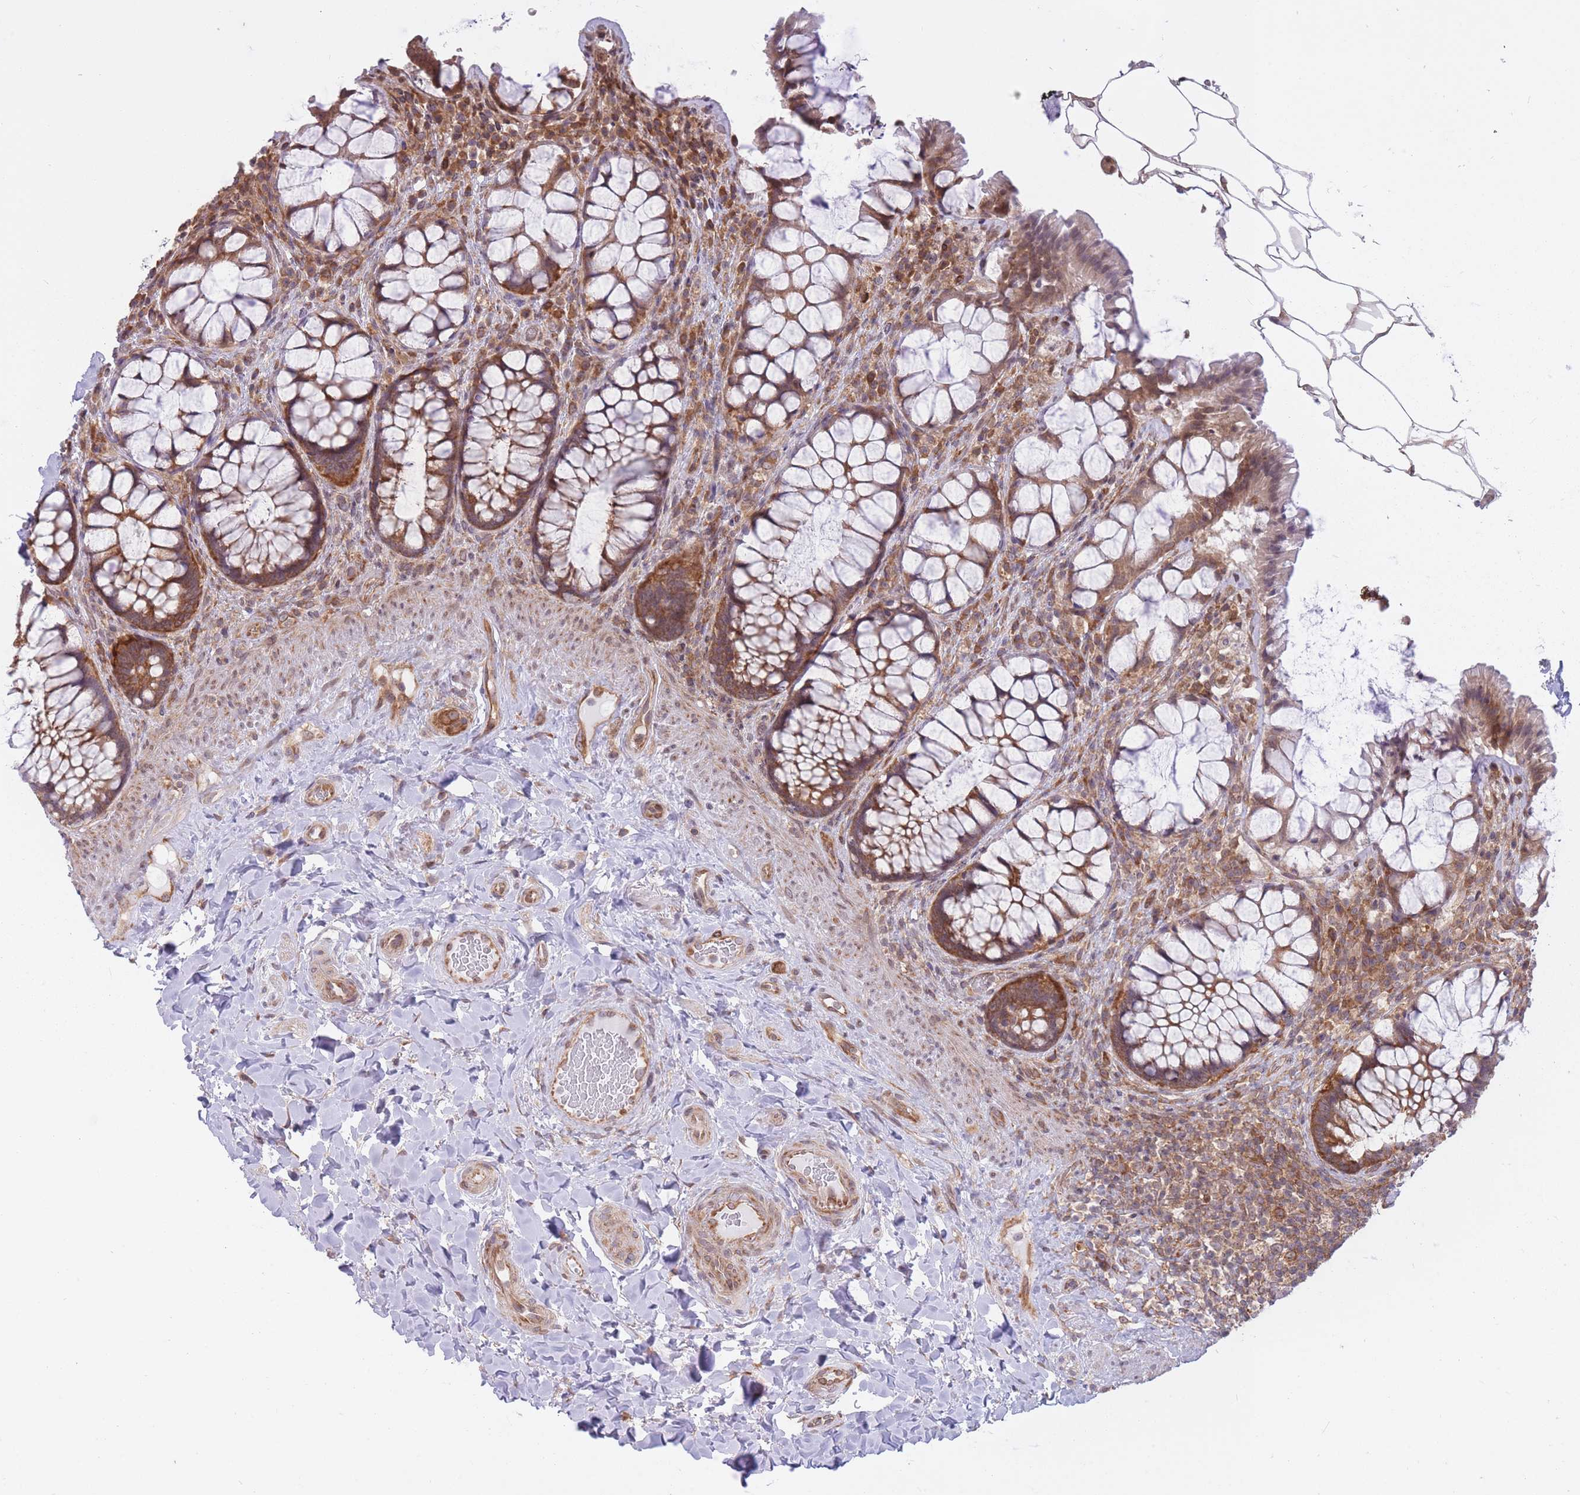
{"staining": {"intensity": "moderate", "quantity": ">75%", "location": "cytoplasmic/membranous"}, "tissue": "rectum", "cell_type": "Glandular cells", "image_type": "normal", "snomed": [{"axis": "morphology", "description": "Normal tissue, NOS"}, {"axis": "topography", "description": "Rectum"}], "caption": "This micrograph demonstrates immunohistochemistry staining of unremarkable rectum, with medium moderate cytoplasmic/membranous expression in about >75% of glandular cells.", "gene": "CCDC124", "patient": {"sex": "female", "age": 58}}